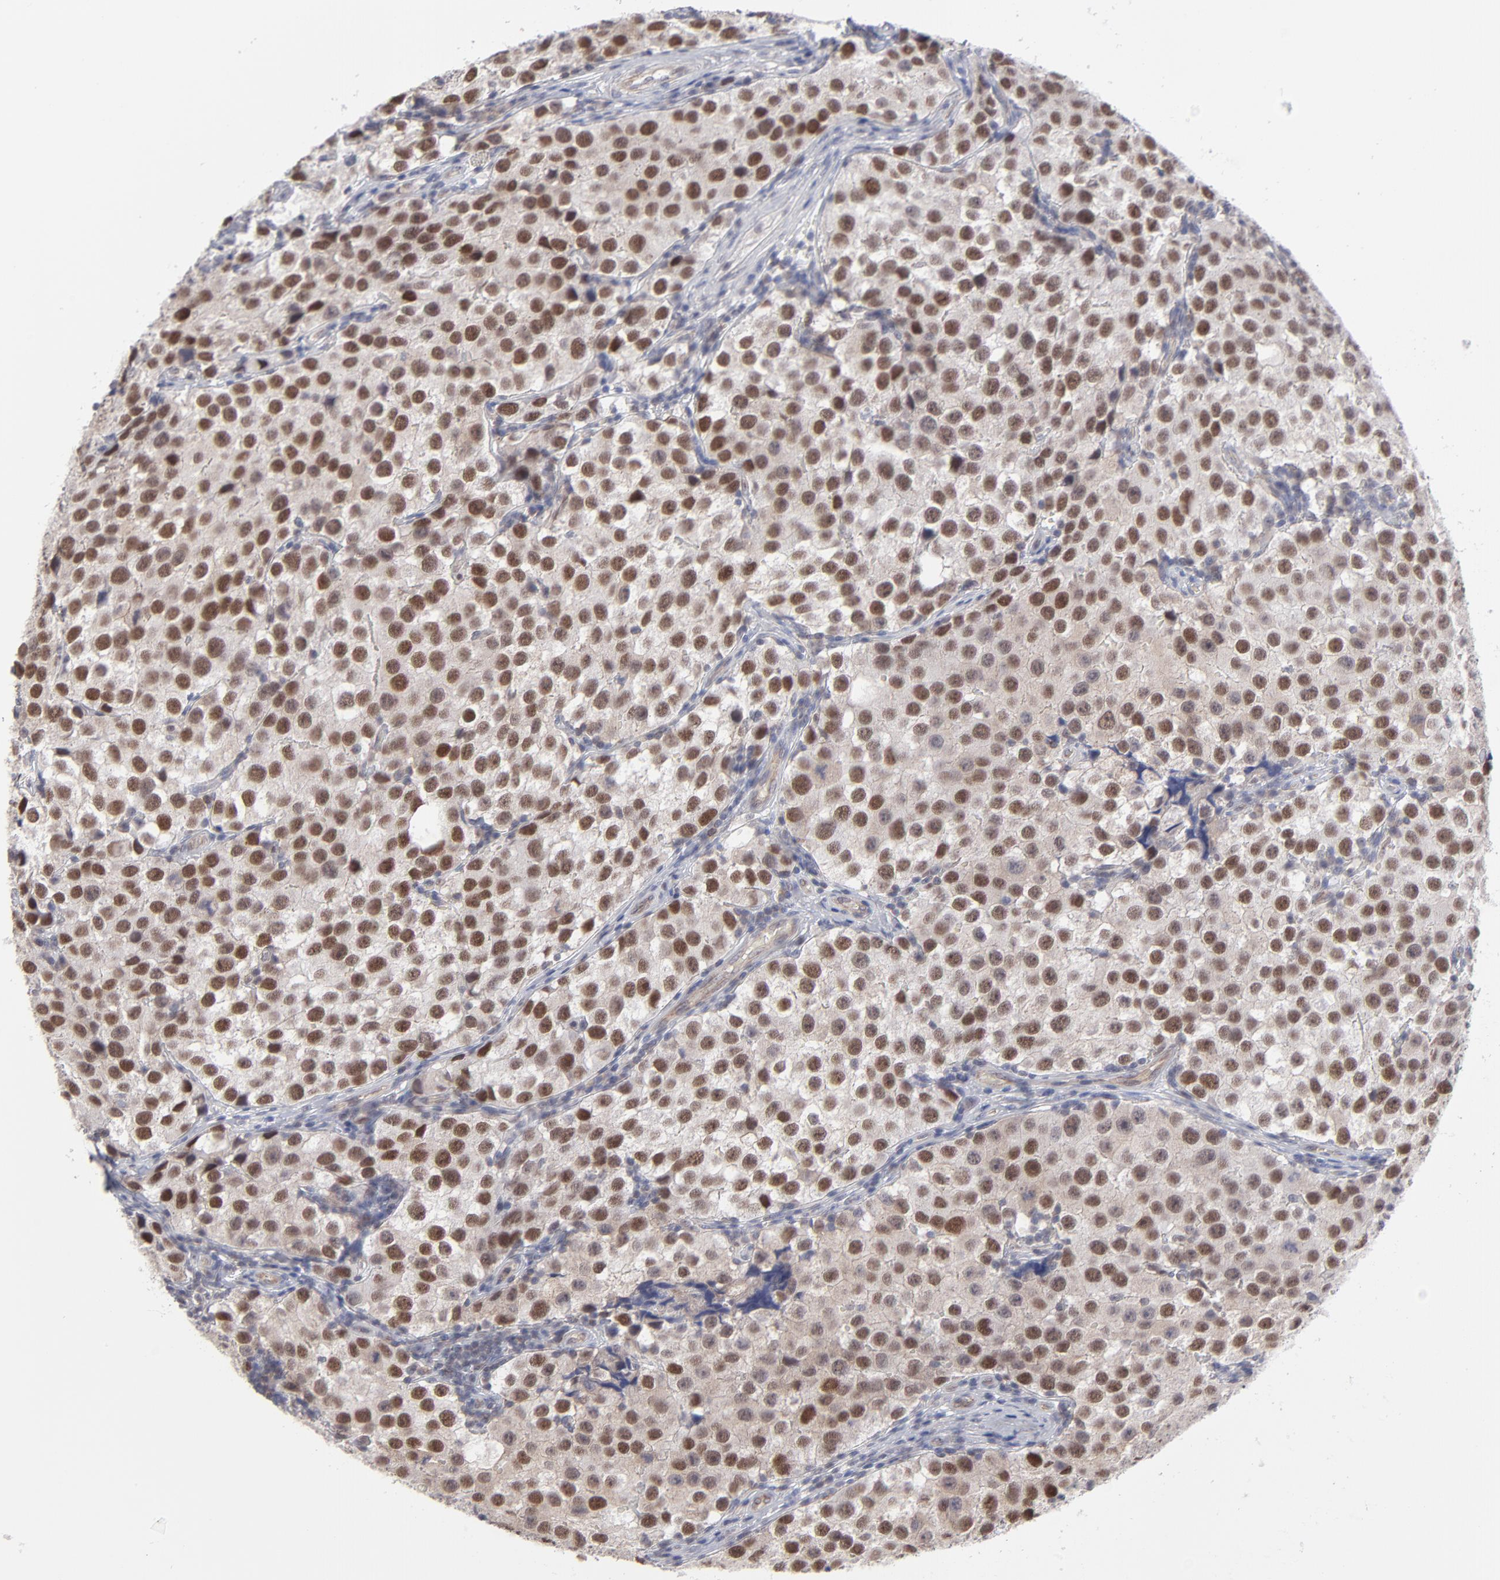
{"staining": {"intensity": "strong", "quantity": ">75%", "location": "cytoplasmic/membranous,nuclear"}, "tissue": "testis cancer", "cell_type": "Tumor cells", "image_type": "cancer", "snomed": [{"axis": "morphology", "description": "Seminoma, NOS"}, {"axis": "topography", "description": "Testis"}], "caption": "This is an image of IHC staining of testis cancer (seminoma), which shows strong positivity in the cytoplasmic/membranous and nuclear of tumor cells.", "gene": "NBN", "patient": {"sex": "male", "age": 39}}